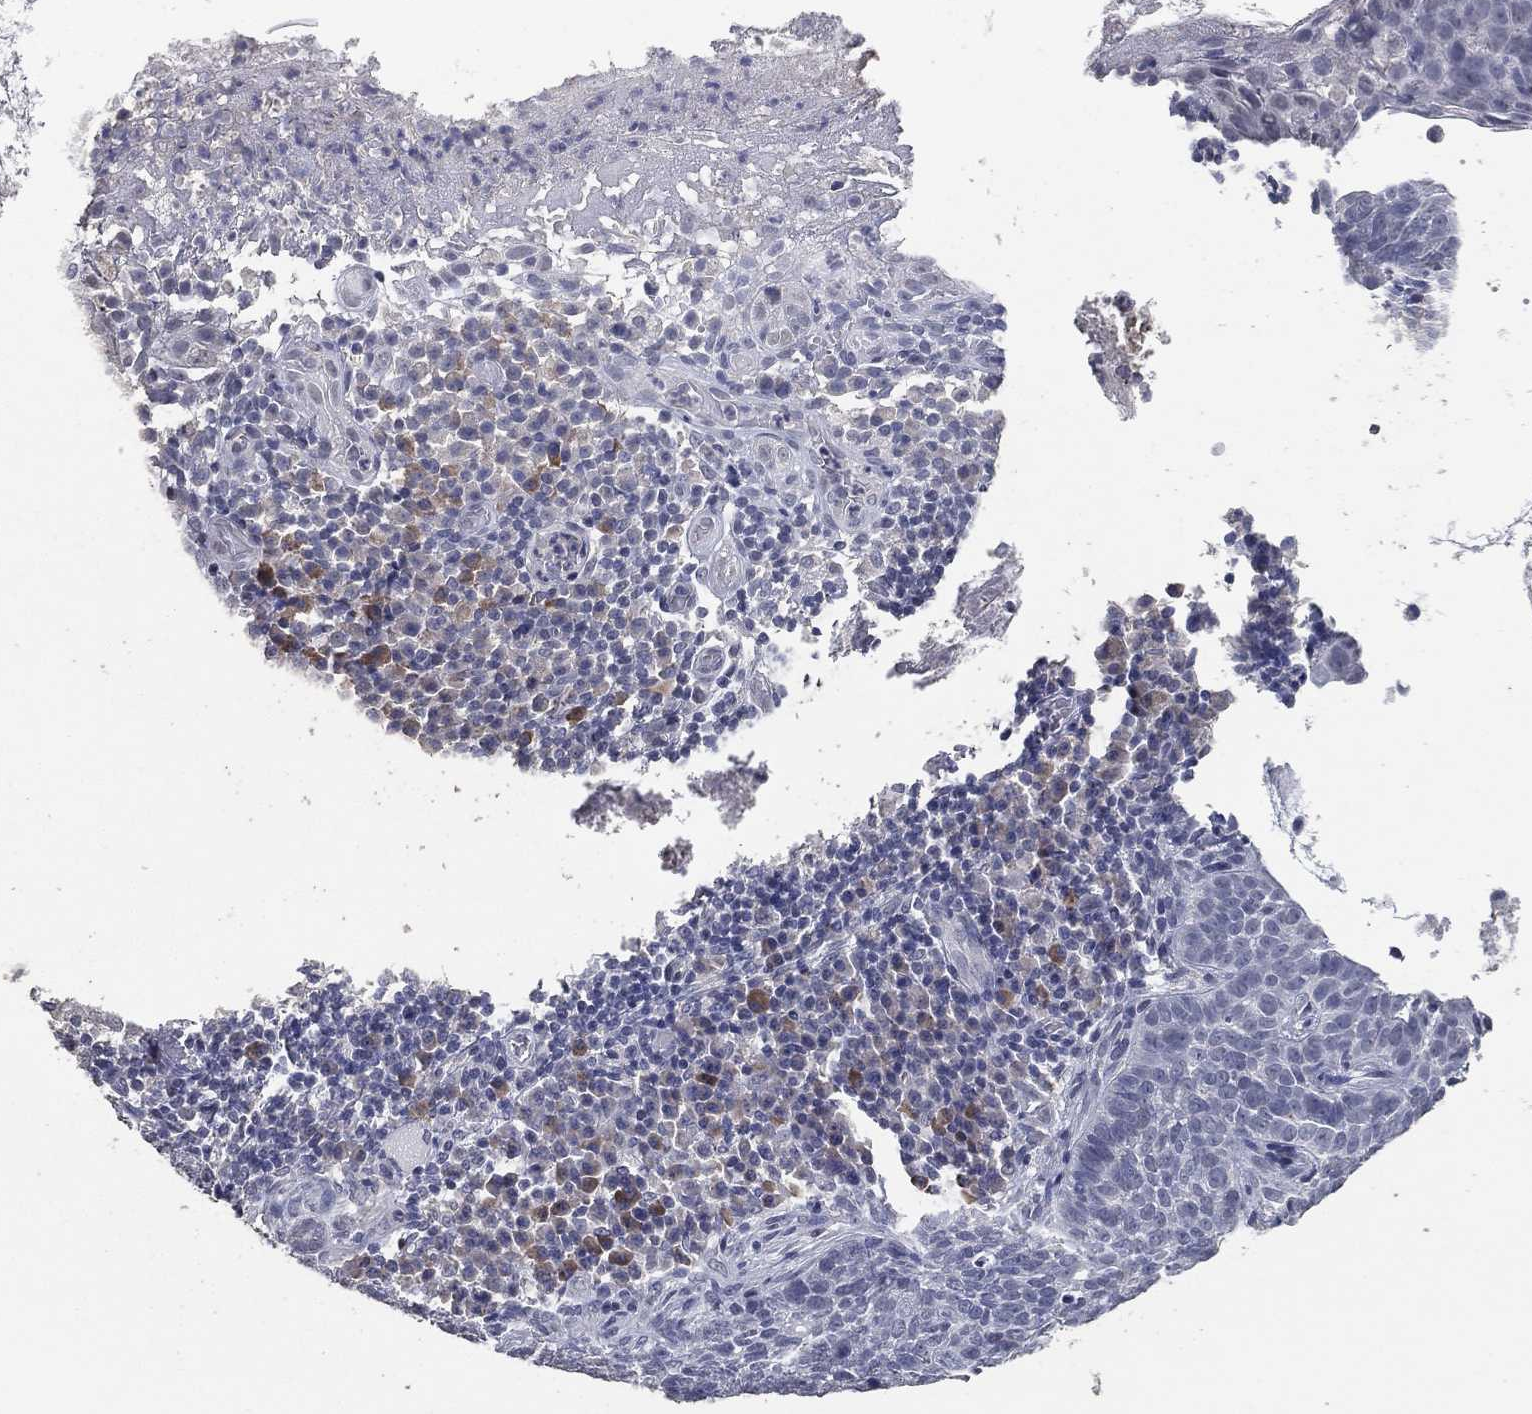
{"staining": {"intensity": "negative", "quantity": "none", "location": "none"}, "tissue": "skin cancer", "cell_type": "Tumor cells", "image_type": "cancer", "snomed": [{"axis": "morphology", "description": "Basal cell carcinoma"}, {"axis": "topography", "description": "Skin"}], "caption": "Skin basal cell carcinoma stained for a protein using immunohistochemistry (IHC) exhibits no staining tumor cells.", "gene": "DSG1", "patient": {"sex": "female", "age": 69}}